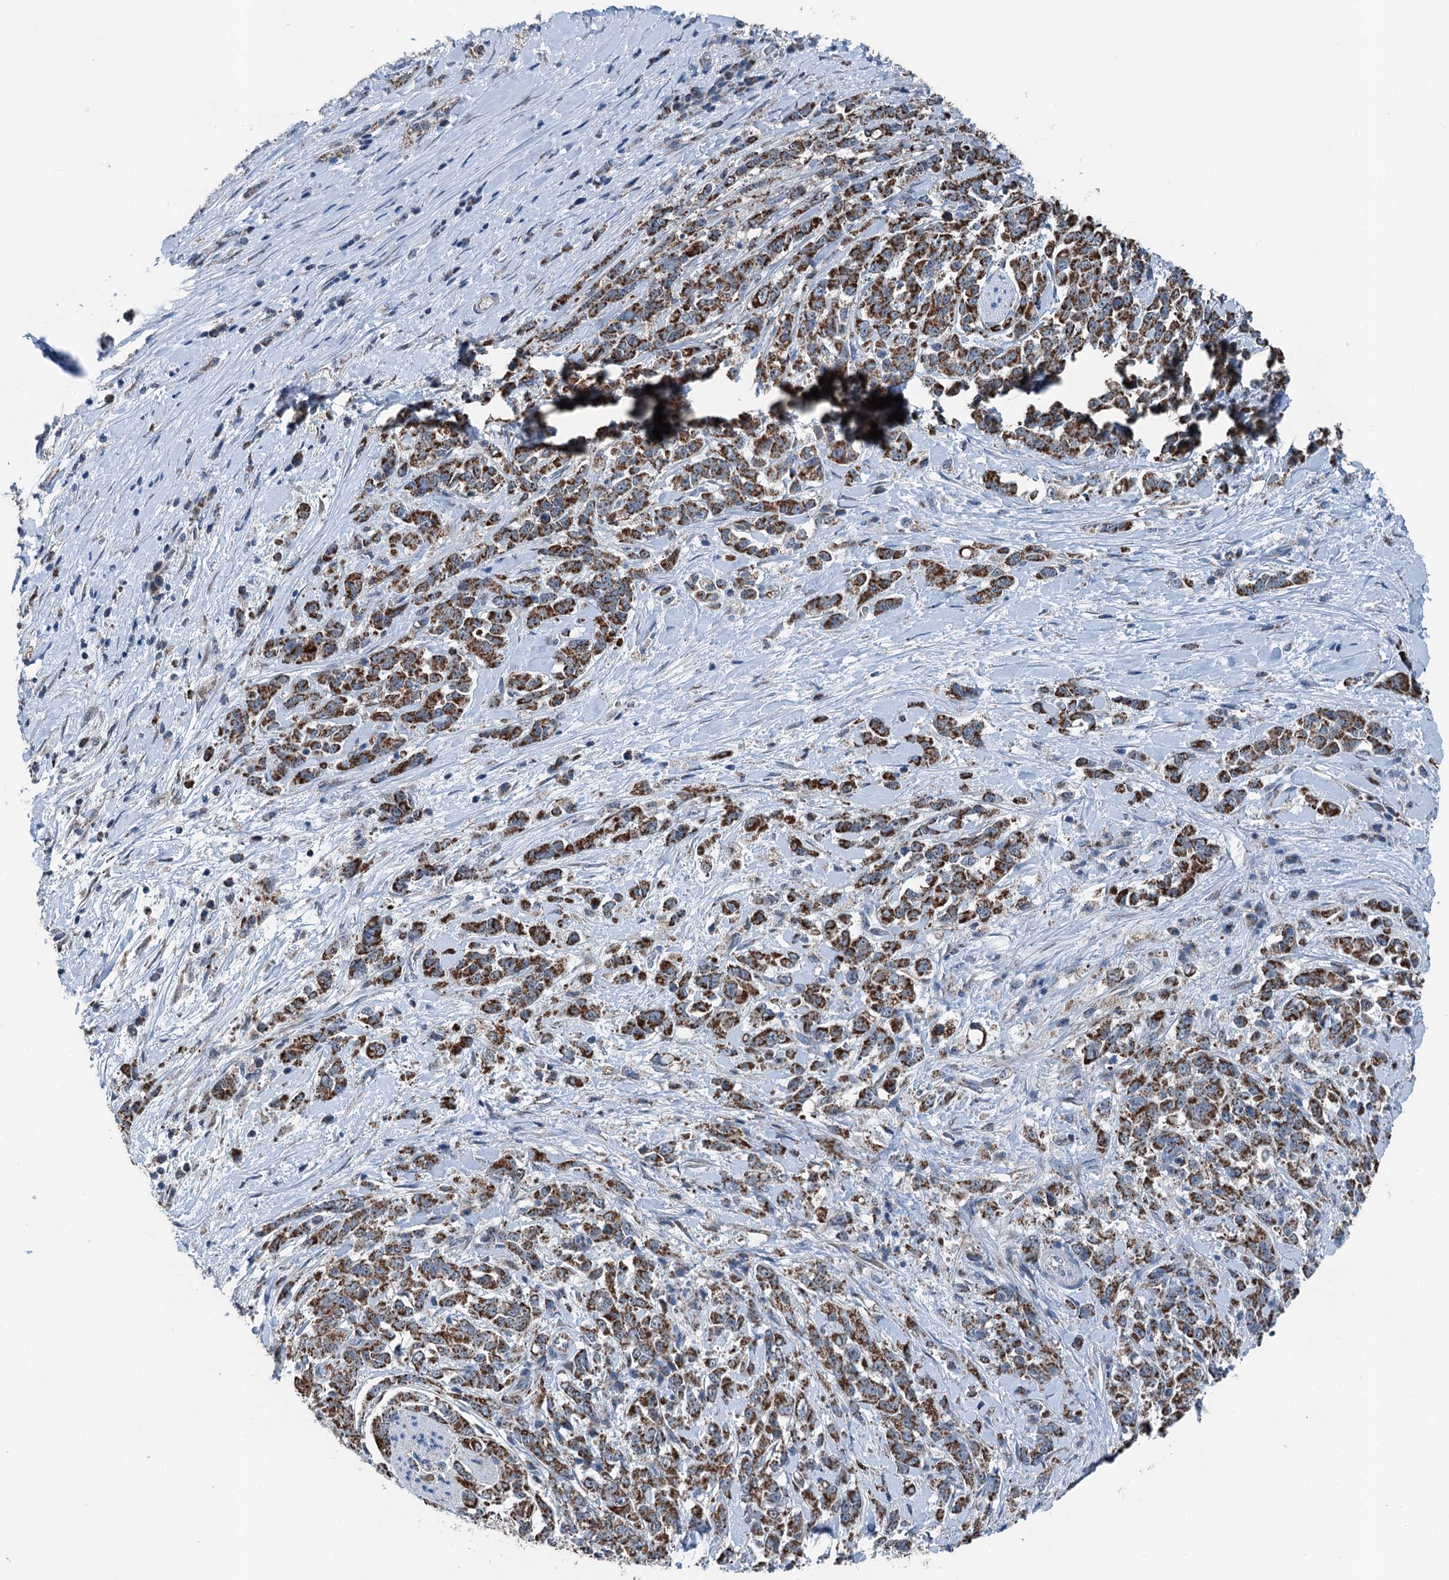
{"staining": {"intensity": "strong", "quantity": ">75%", "location": "cytoplasmic/membranous"}, "tissue": "pancreatic cancer", "cell_type": "Tumor cells", "image_type": "cancer", "snomed": [{"axis": "morphology", "description": "Normal tissue, NOS"}, {"axis": "morphology", "description": "Adenocarcinoma, NOS"}, {"axis": "topography", "description": "Pancreas"}], "caption": "Adenocarcinoma (pancreatic) stained with a protein marker displays strong staining in tumor cells.", "gene": "TRPT1", "patient": {"sex": "female", "age": 64}}